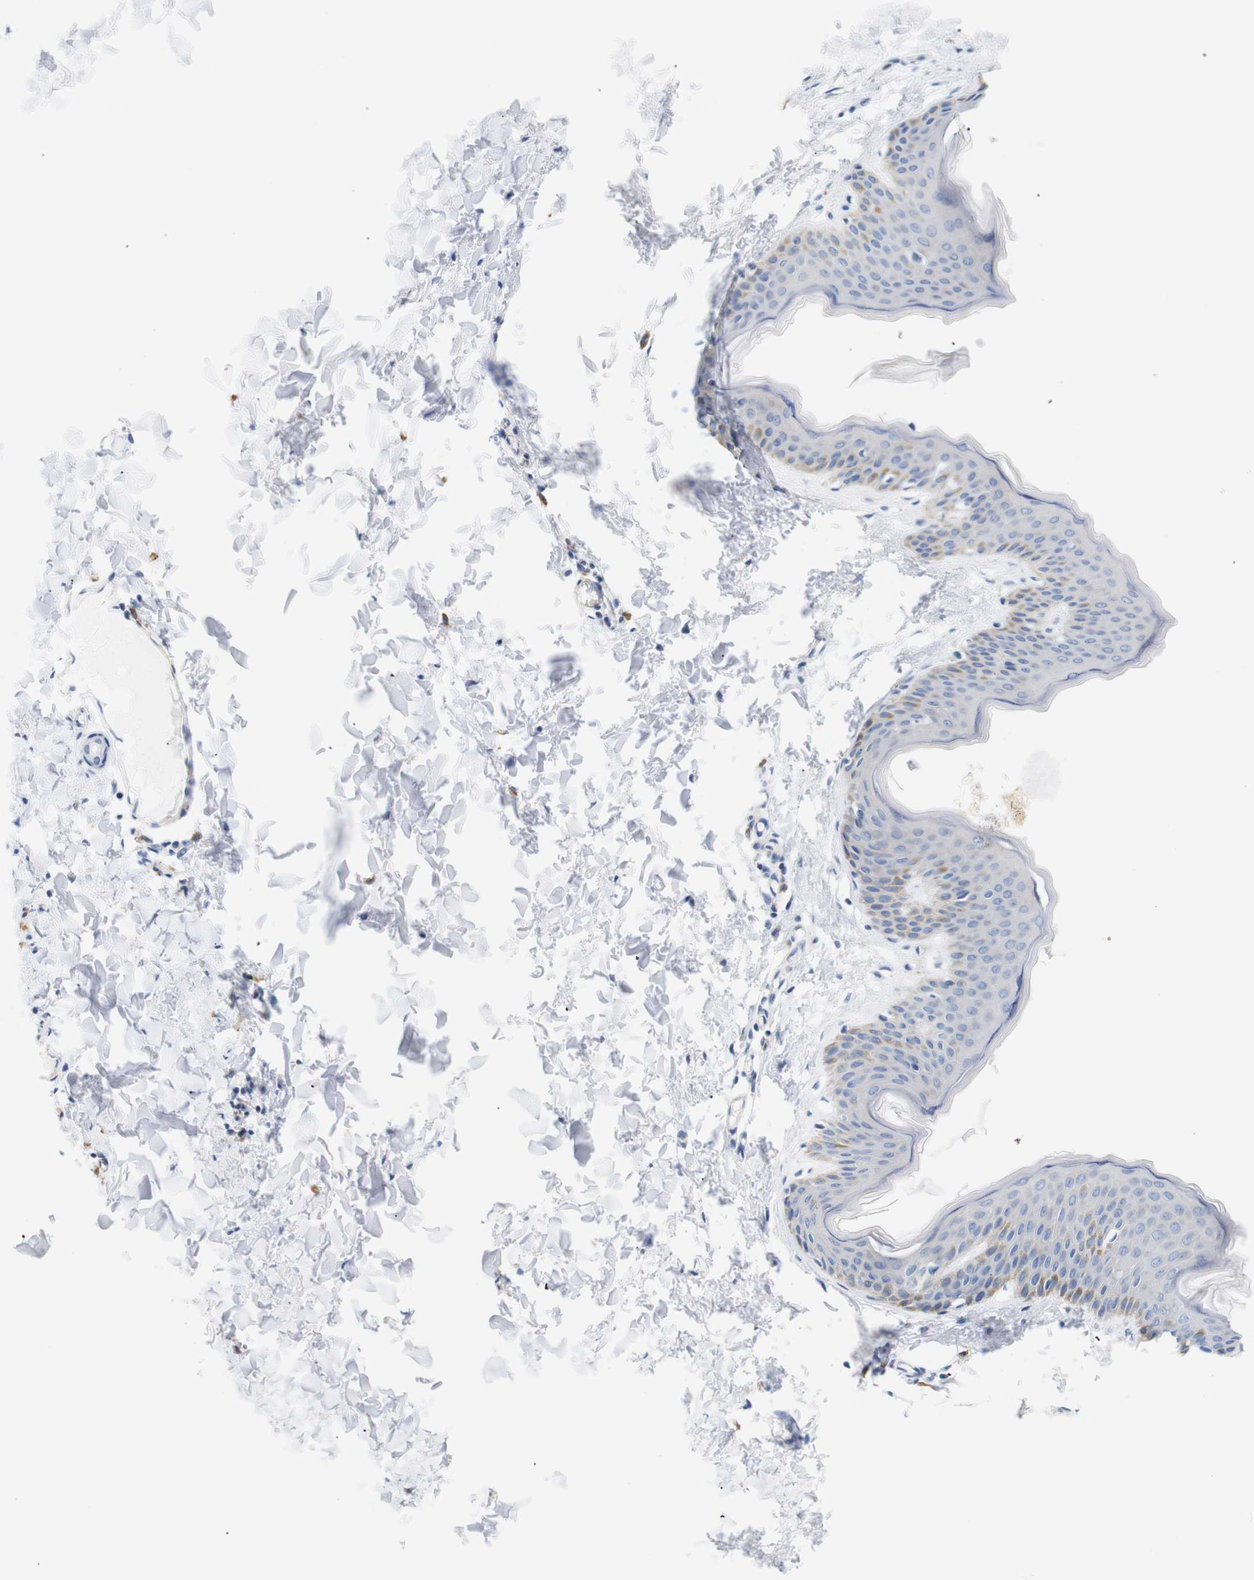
{"staining": {"intensity": "negative", "quantity": "none", "location": "none"}, "tissue": "skin", "cell_type": "Fibroblasts", "image_type": "normal", "snomed": [{"axis": "morphology", "description": "Normal tissue, NOS"}, {"axis": "topography", "description": "Skin"}], "caption": "Histopathology image shows no significant protein staining in fibroblasts of unremarkable skin.", "gene": "STMN3", "patient": {"sex": "female", "age": 17}}